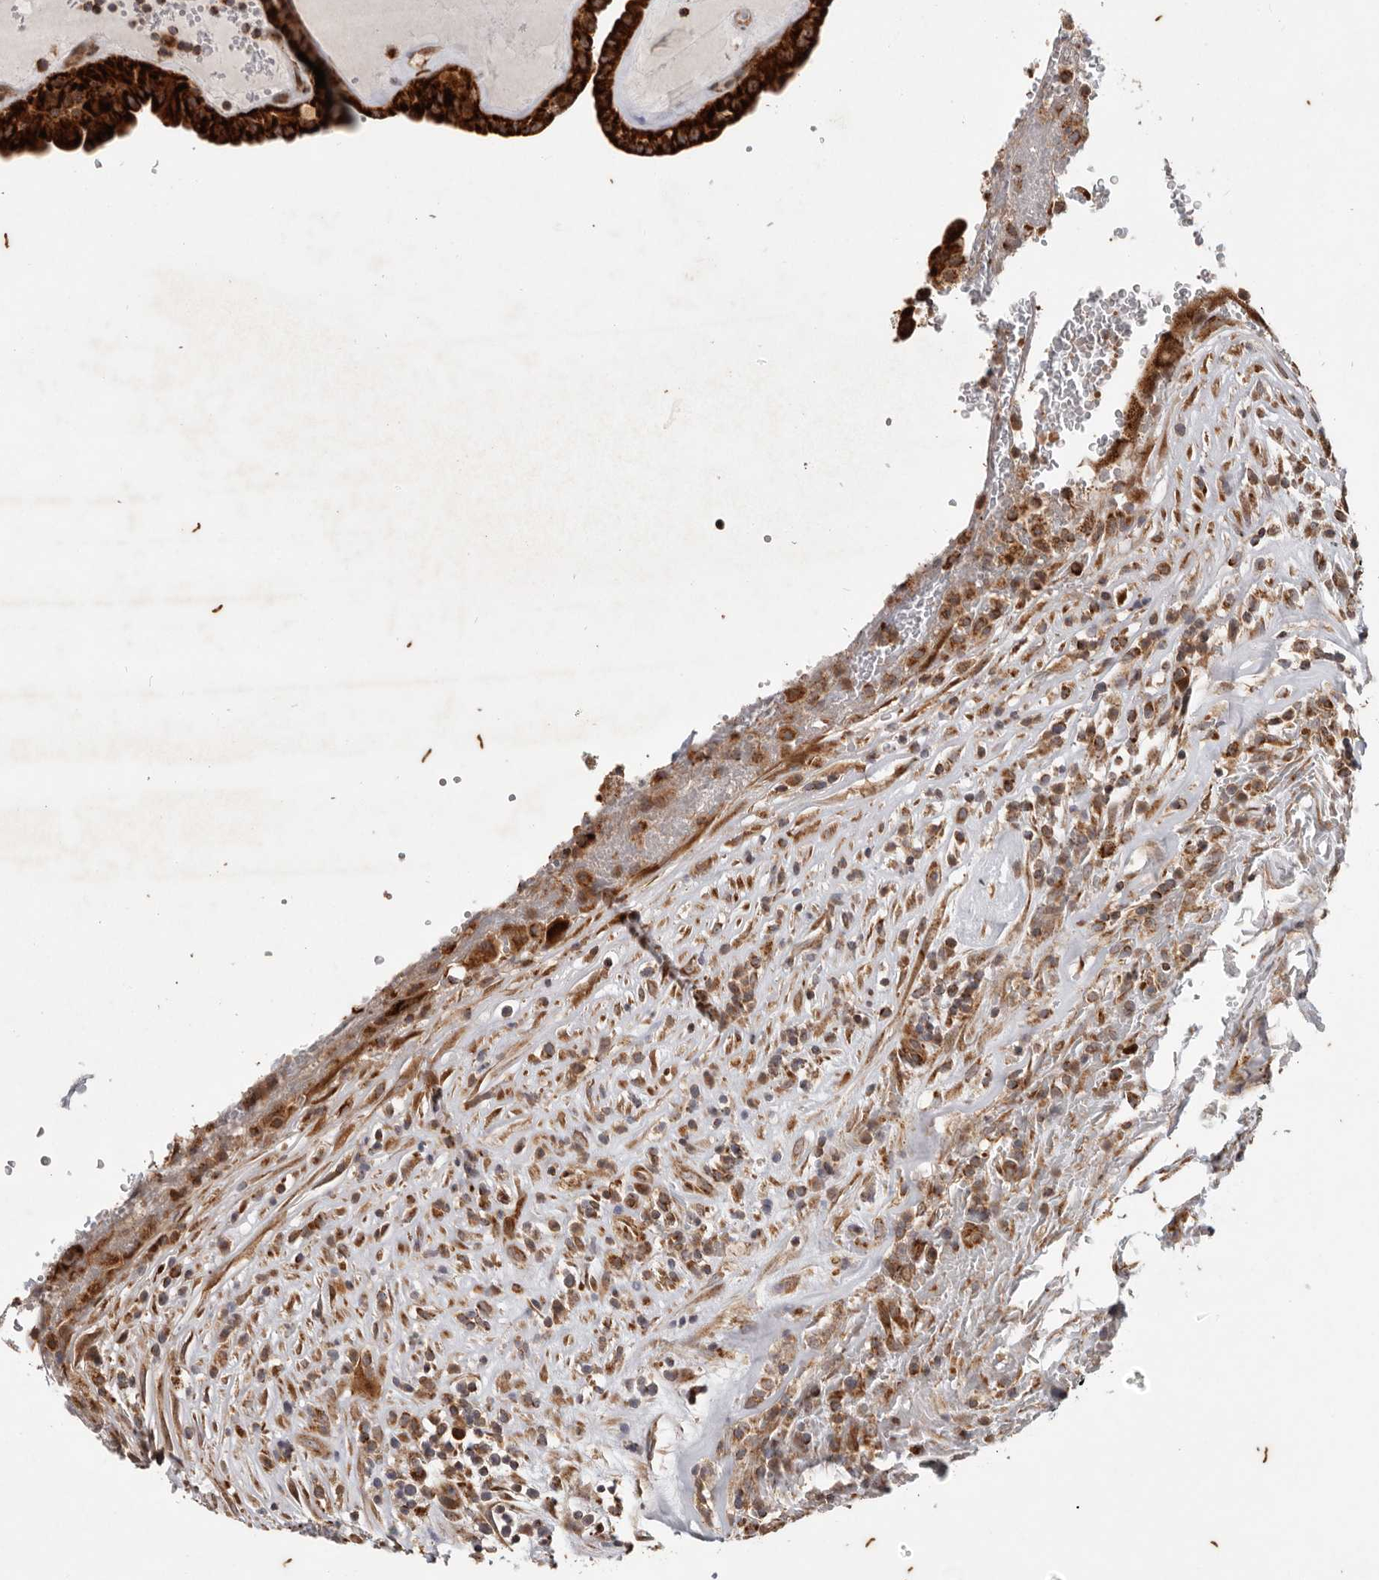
{"staining": {"intensity": "strong", "quantity": ">75%", "location": "cytoplasmic/membranous"}, "tissue": "thyroid cancer", "cell_type": "Tumor cells", "image_type": "cancer", "snomed": [{"axis": "morphology", "description": "Papillary adenocarcinoma, NOS"}, {"axis": "topography", "description": "Thyroid gland"}], "caption": "Human papillary adenocarcinoma (thyroid) stained with a protein marker exhibits strong staining in tumor cells.", "gene": "MRPS10", "patient": {"sex": "male", "age": 77}}